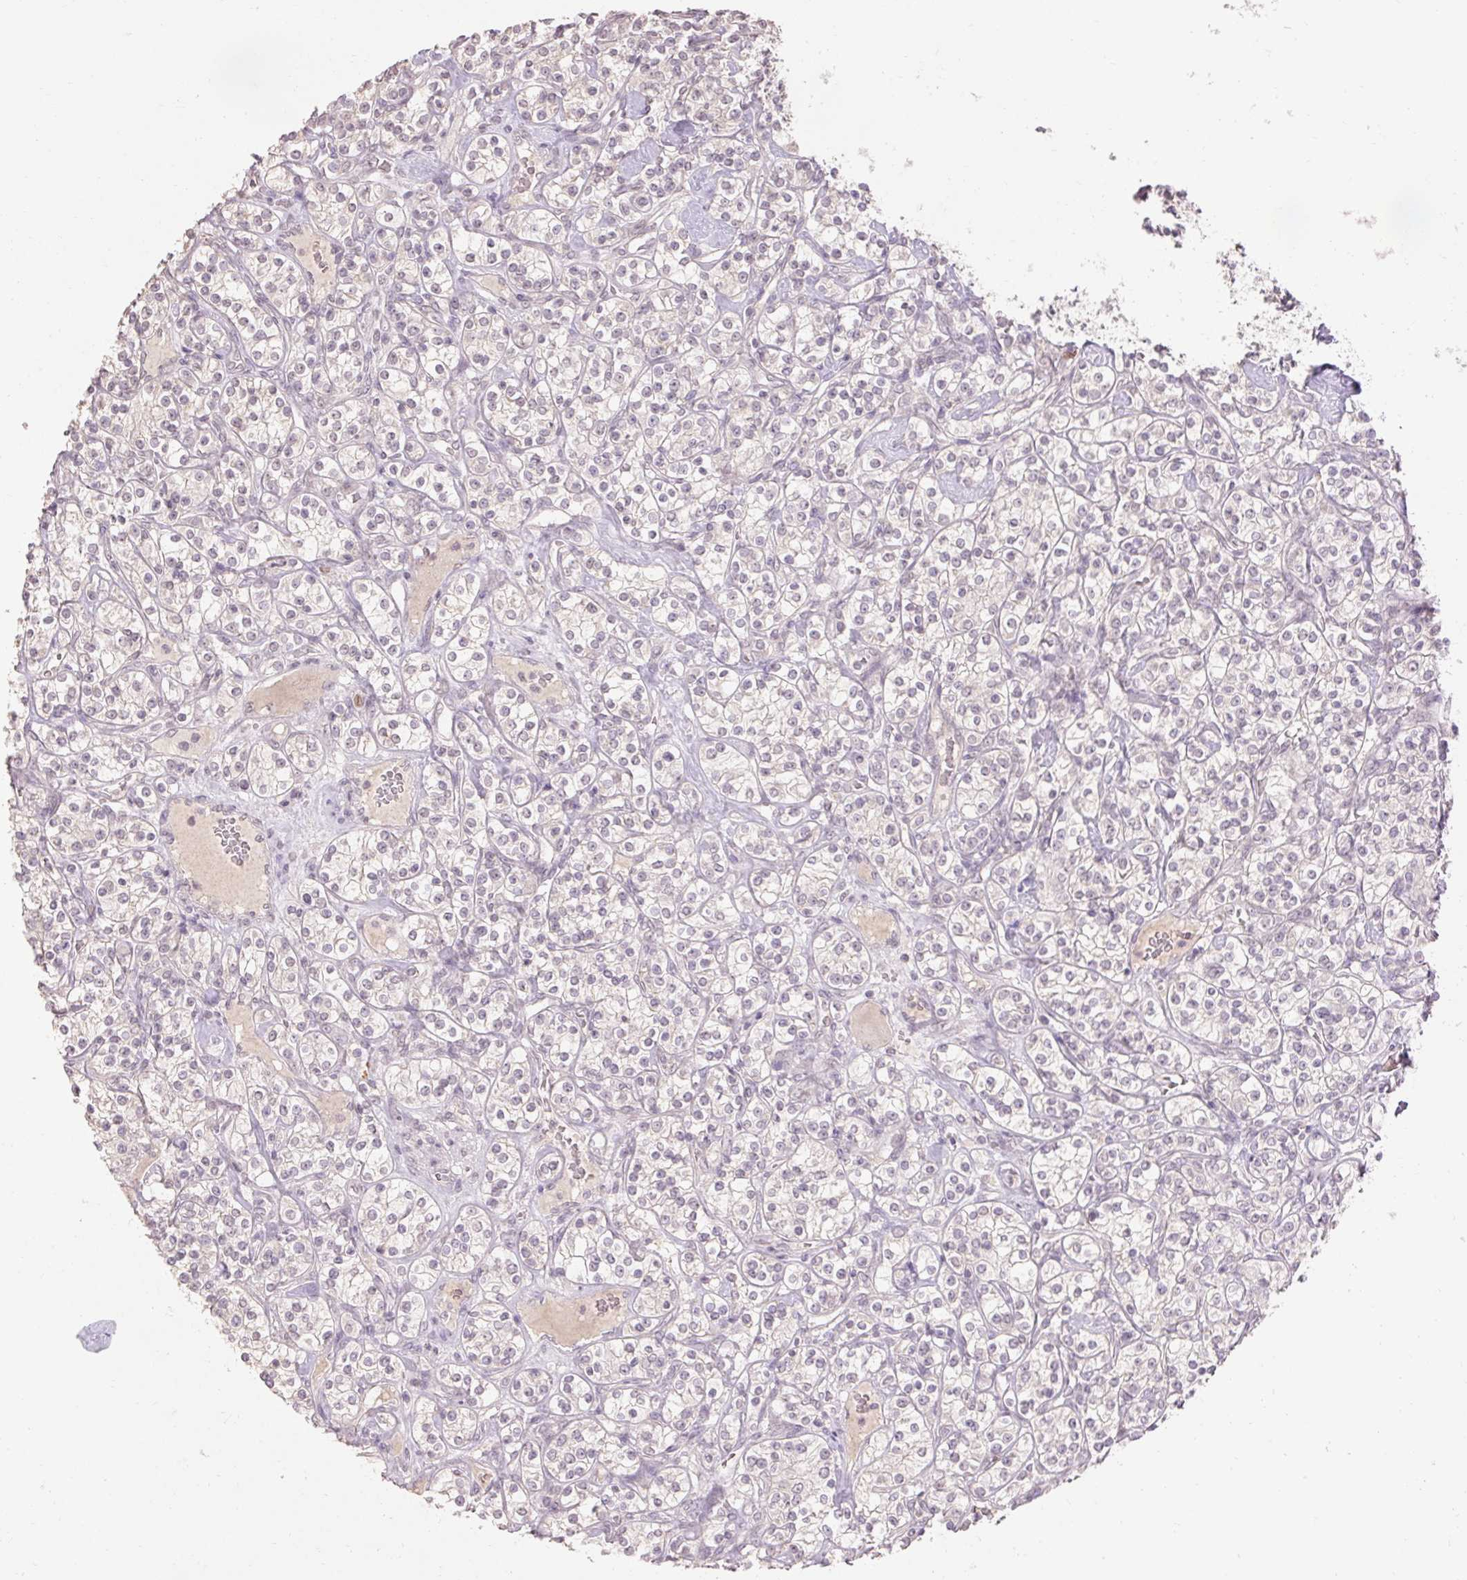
{"staining": {"intensity": "negative", "quantity": "none", "location": "none"}, "tissue": "renal cancer", "cell_type": "Tumor cells", "image_type": "cancer", "snomed": [{"axis": "morphology", "description": "Adenocarcinoma, NOS"}, {"axis": "topography", "description": "Kidney"}], "caption": "Immunohistochemistry image of renal adenocarcinoma stained for a protein (brown), which shows no staining in tumor cells.", "gene": "SKP2", "patient": {"sex": "male", "age": 77}}